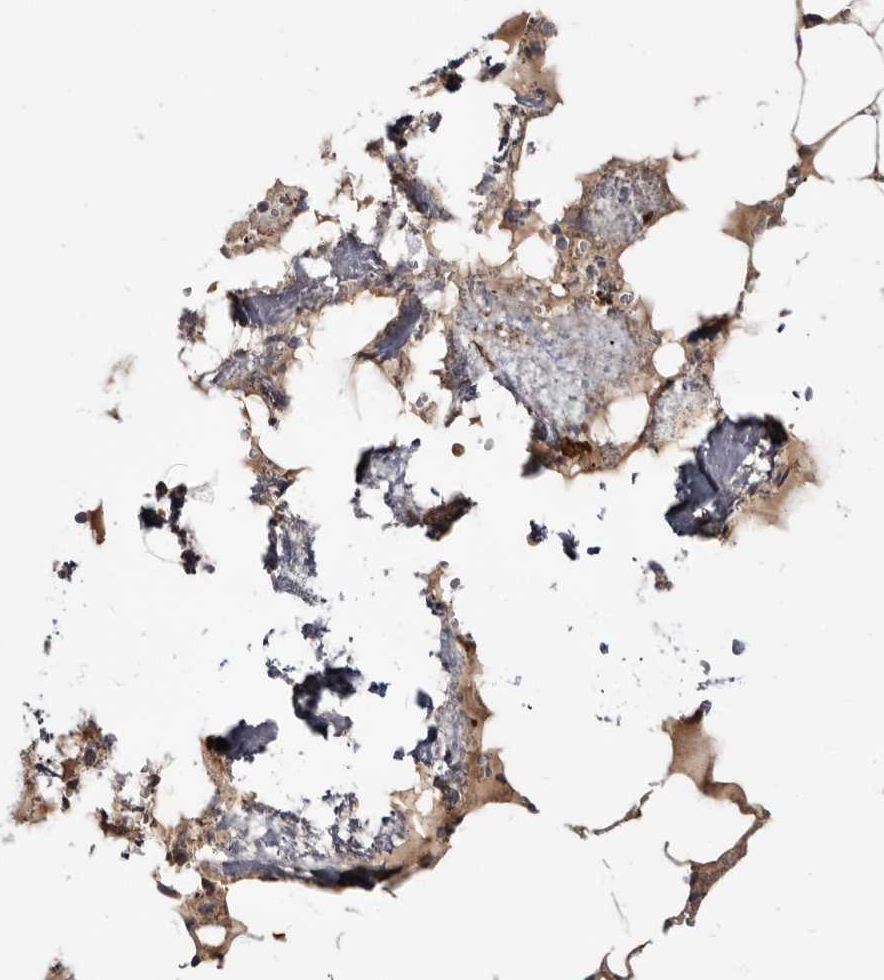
{"staining": {"intensity": "negative", "quantity": "none", "location": "none"}, "tissue": "bone marrow", "cell_type": "Hematopoietic cells", "image_type": "normal", "snomed": [{"axis": "morphology", "description": "Normal tissue, NOS"}, {"axis": "topography", "description": "Bone marrow"}], "caption": "Human bone marrow stained for a protein using IHC shows no staining in hematopoietic cells.", "gene": "CGN", "patient": {"sex": "male", "age": 70}}